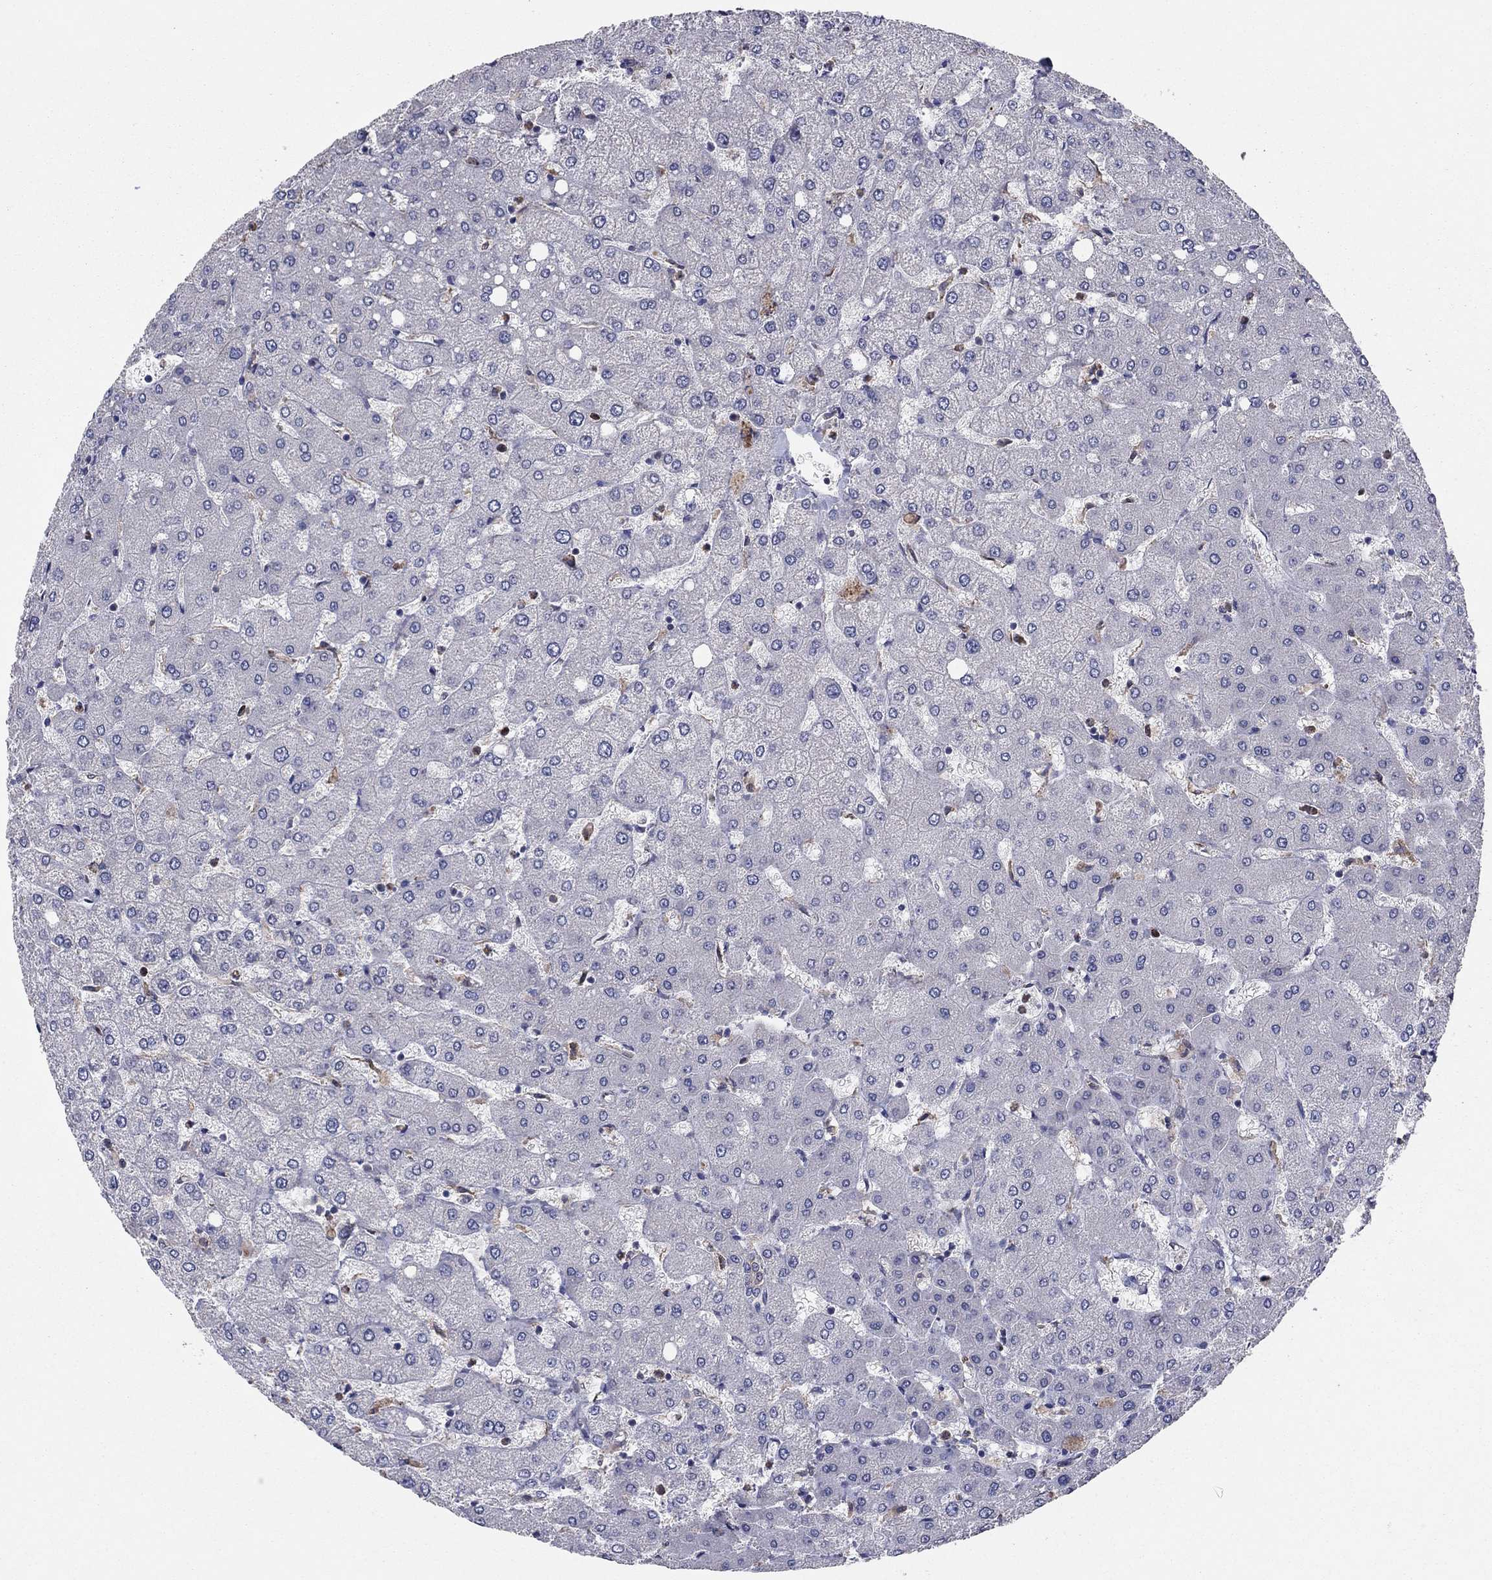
{"staining": {"intensity": "negative", "quantity": "none", "location": "none"}, "tissue": "liver", "cell_type": "Cholangiocytes", "image_type": "normal", "snomed": [{"axis": "morphology", "description": "Normal tissue, NOS"}, {"axis": "topography", "description": "Liver"}], "caption": "Benign liver was stained to show a protein in brown. There is no significant staining in cholangiocytes.", "gene": "MEA1", "patient": {"sex": "female", "age": 54}}